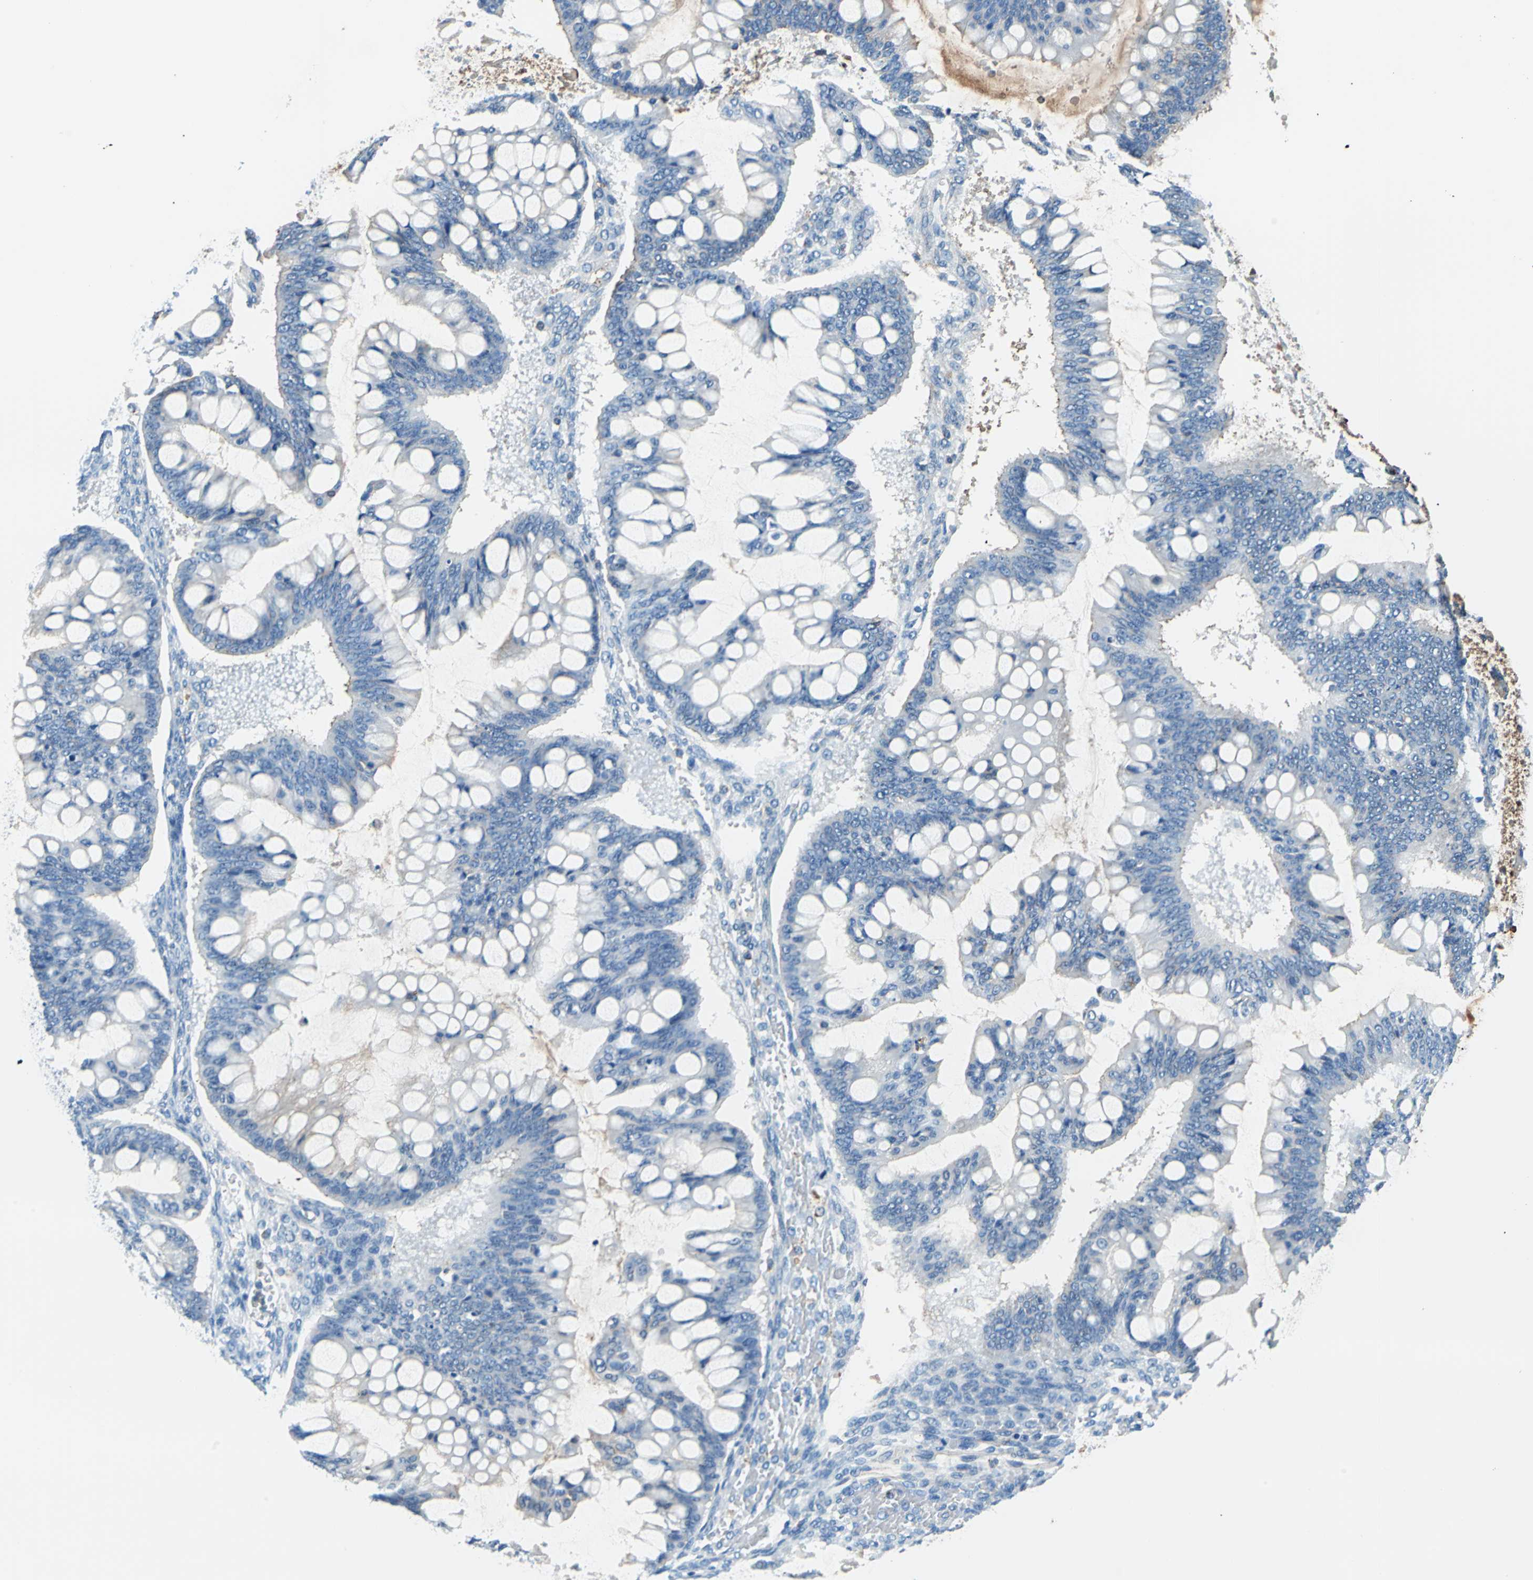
{"staining": {"intensity": "negative", "quantity": "none", "location": "none"}, "tissue": "ovarian cancer", "cell_type": "Tumor cells", "image_type": "cancer", "snomed": [{"axis": "morphology", "description": "Cystadenocarcinoma, mucinous, NOS"}, {"axis": "topography", "description": "Ovary"}], "caption": "The IHC micrograph has no significant expression in tumor cells of ovarian cancer (mucinous cystadenocarcinoma) tissue.", "gene": "ALB", "patient": {"sex": "female", "age": 73}}